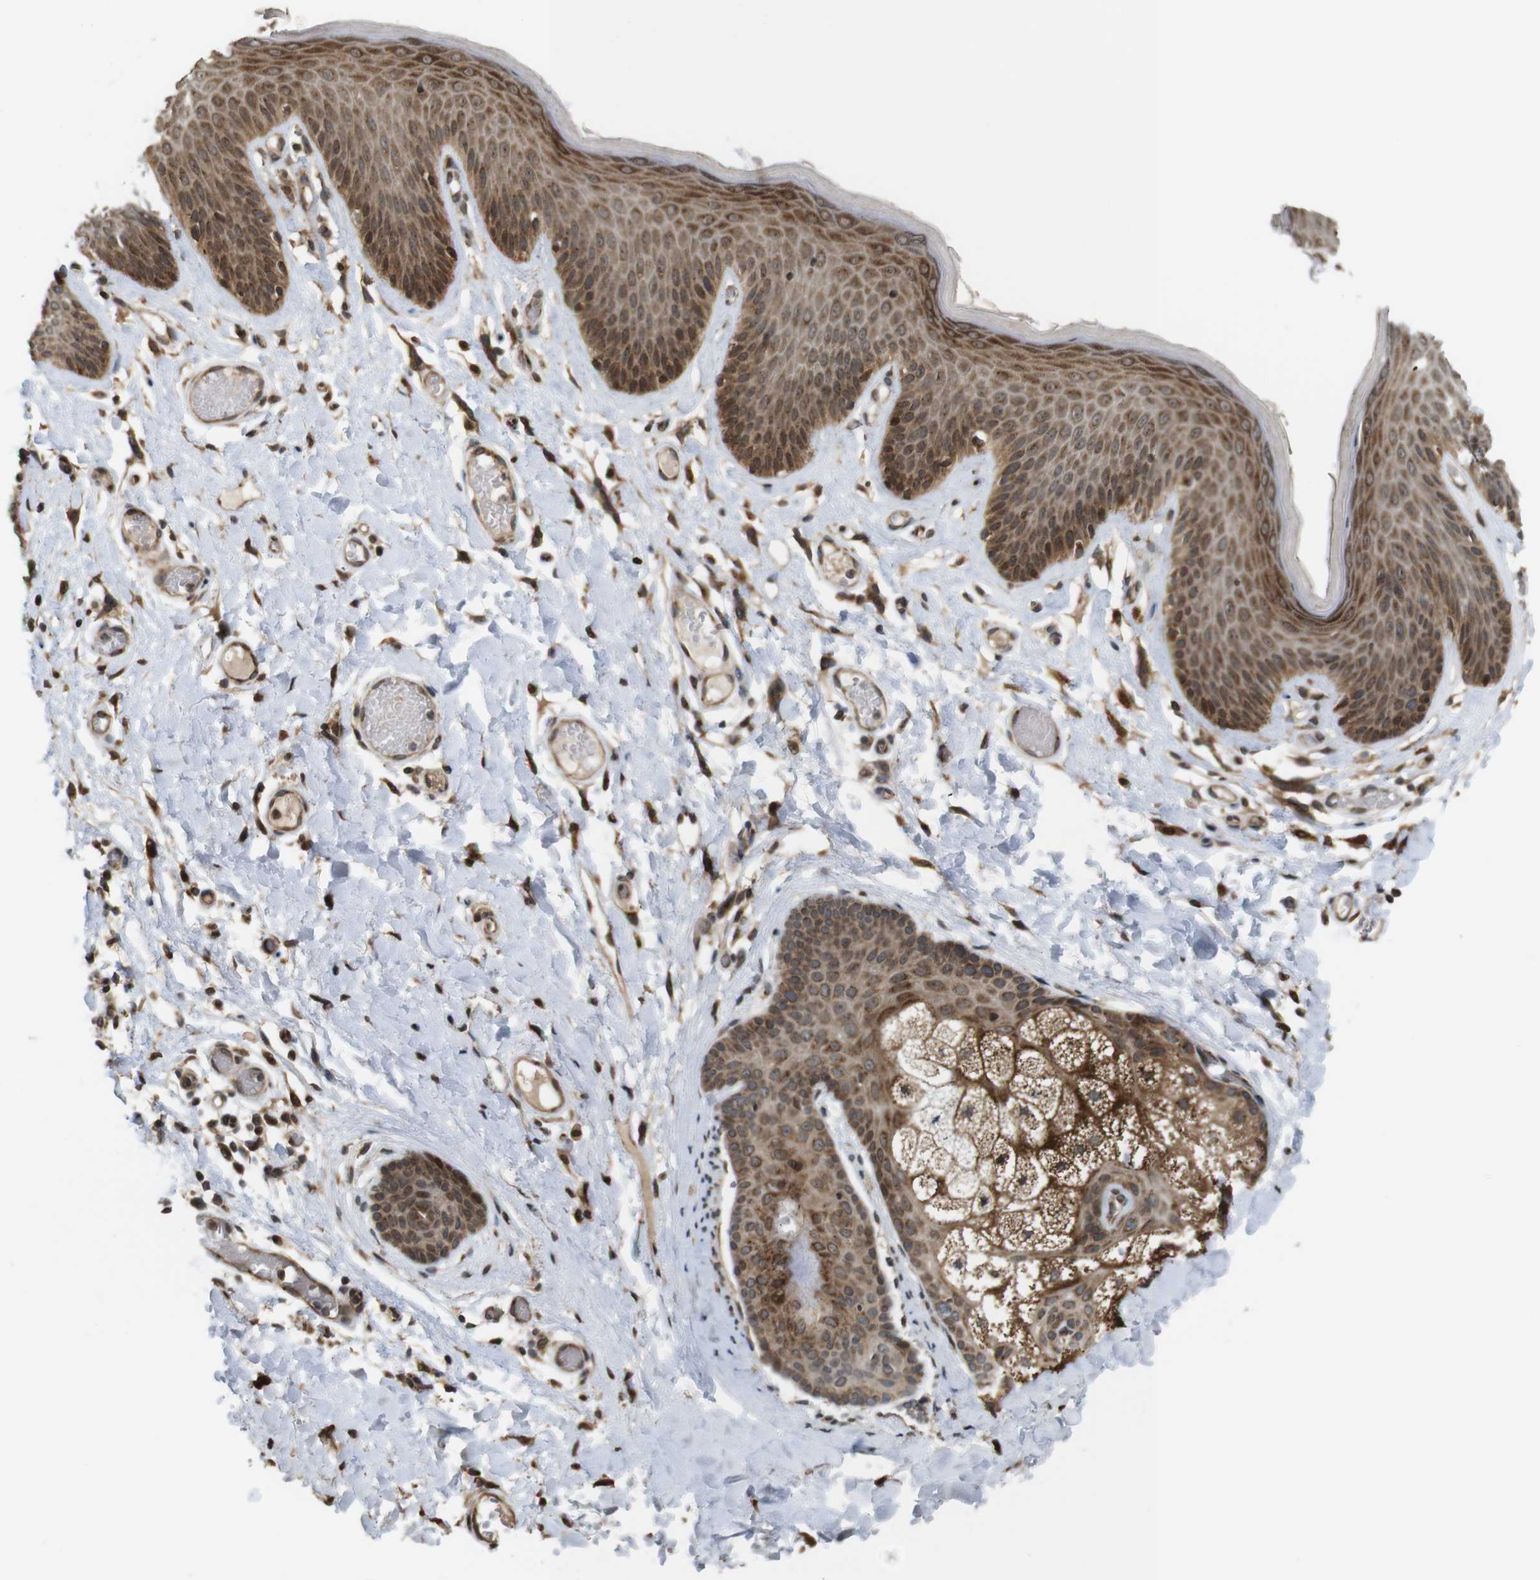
{"staining": {"intensity": "moderate", "quantity": ">75%", "location": "cytoplasmic/membranous"}, "tissue": "skin", "cell_type": "Epidermal cells", "image_type": "normal", "snomed": [{"axis": "morphology", "description": "Normal tissue, NOS"}, {"axis": "topography", "description": "Vulva"}], "caption": "Unremarkable skin exhibits moderate cytoplasmic/membranous staining in approximately >75% of epidermal cells, visualized by immunohistochemistry. (brown staining indicates protein expression, while blue staining denotes nuclei).", "gene": "EFCAB14", "patient": {"sex": "female", "age": 73}}